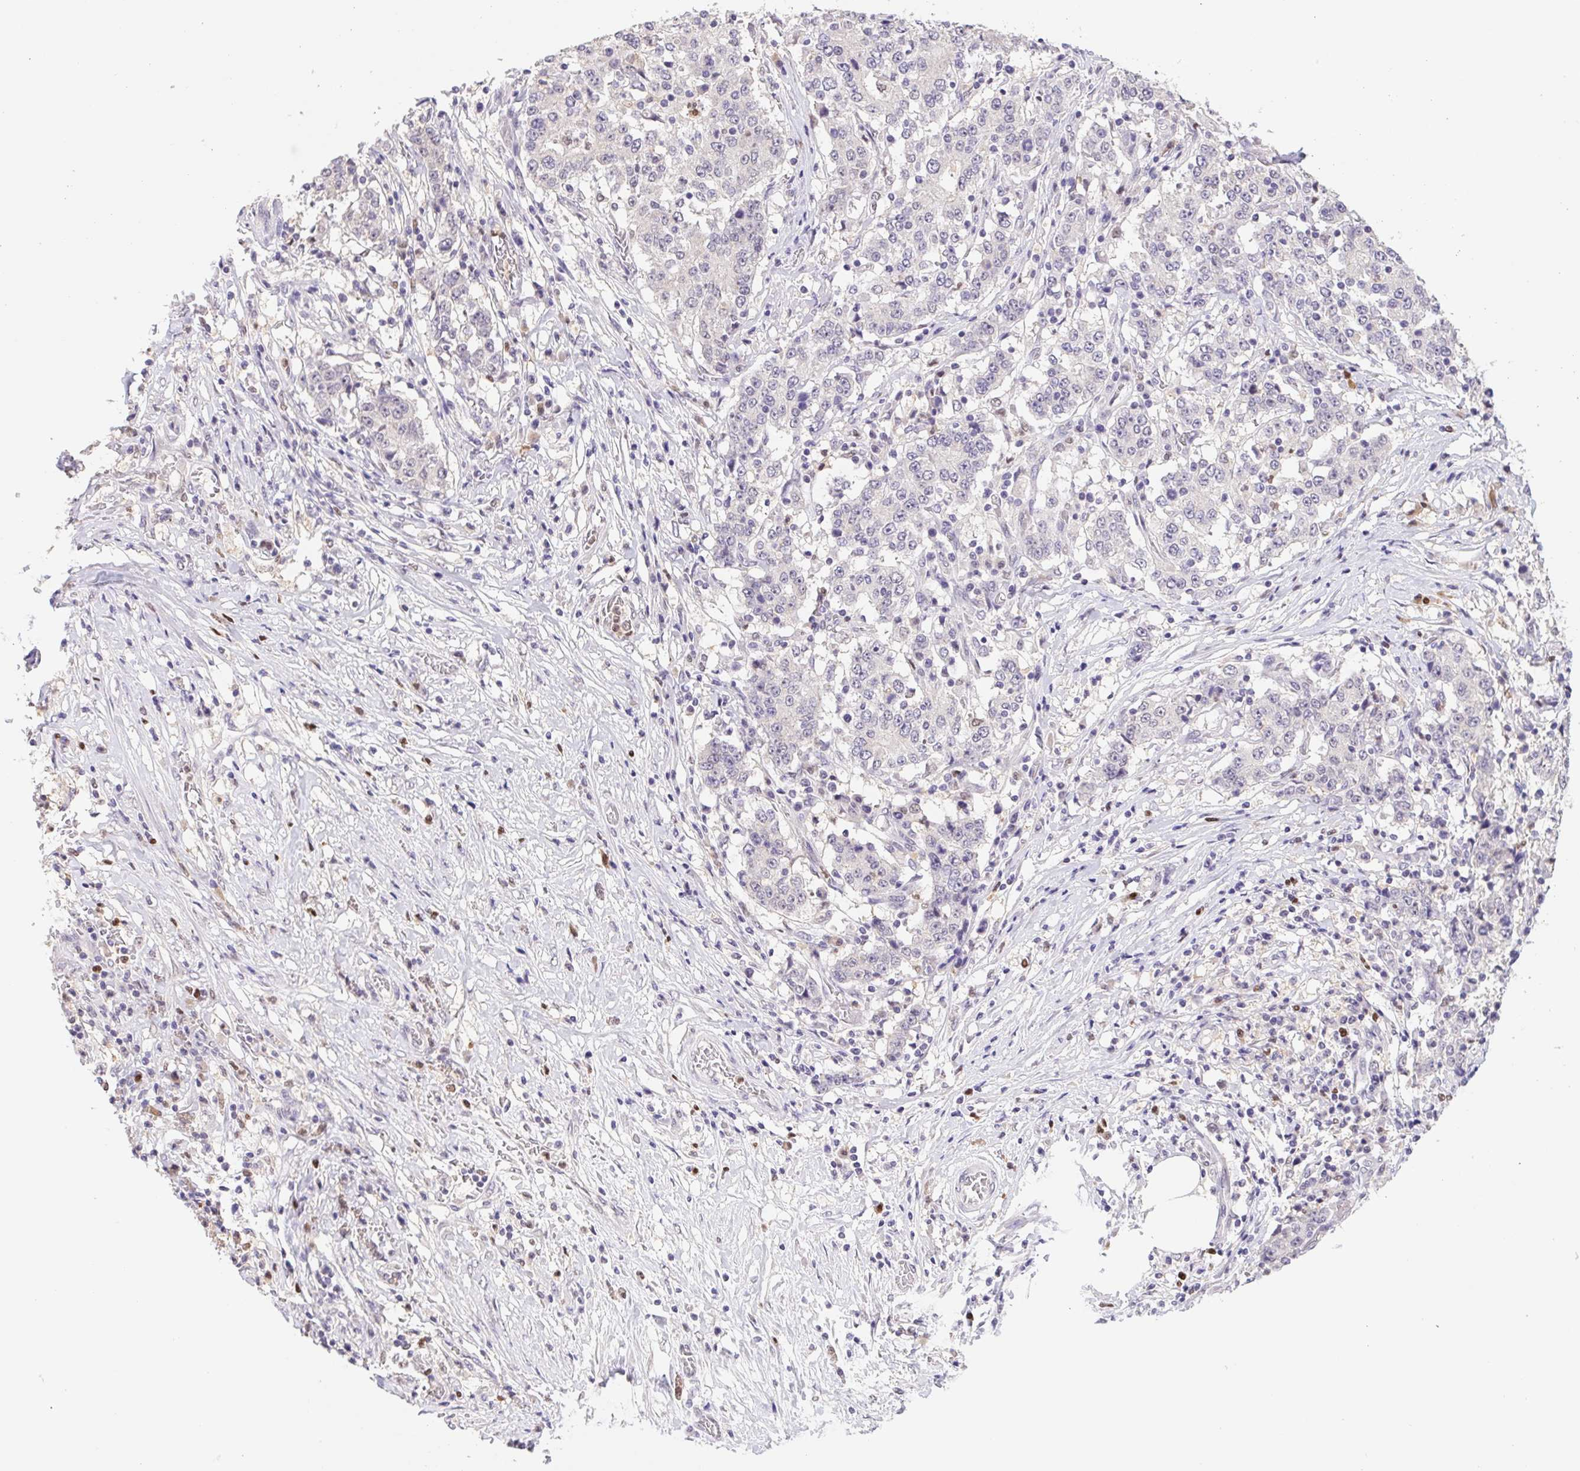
{"staining": {"intensity": "negative", "quantity": "none", "location": "none"}, "tissue": "stomach cancer", "cell_type": "Tumor cells", "image_type": "cancer", "snomed": [{"axis": "morphology", "description": "Adenocarcinoma, NOS"}, {"axis": "topography", "description": "Stomach"}], "caption": "Image shows no significant protein positivity in tumor cells of stomach cancer (adenocarcinoma).", "gene": "L3MBTL4", "patient": {"sex": "male", "age": 59}}